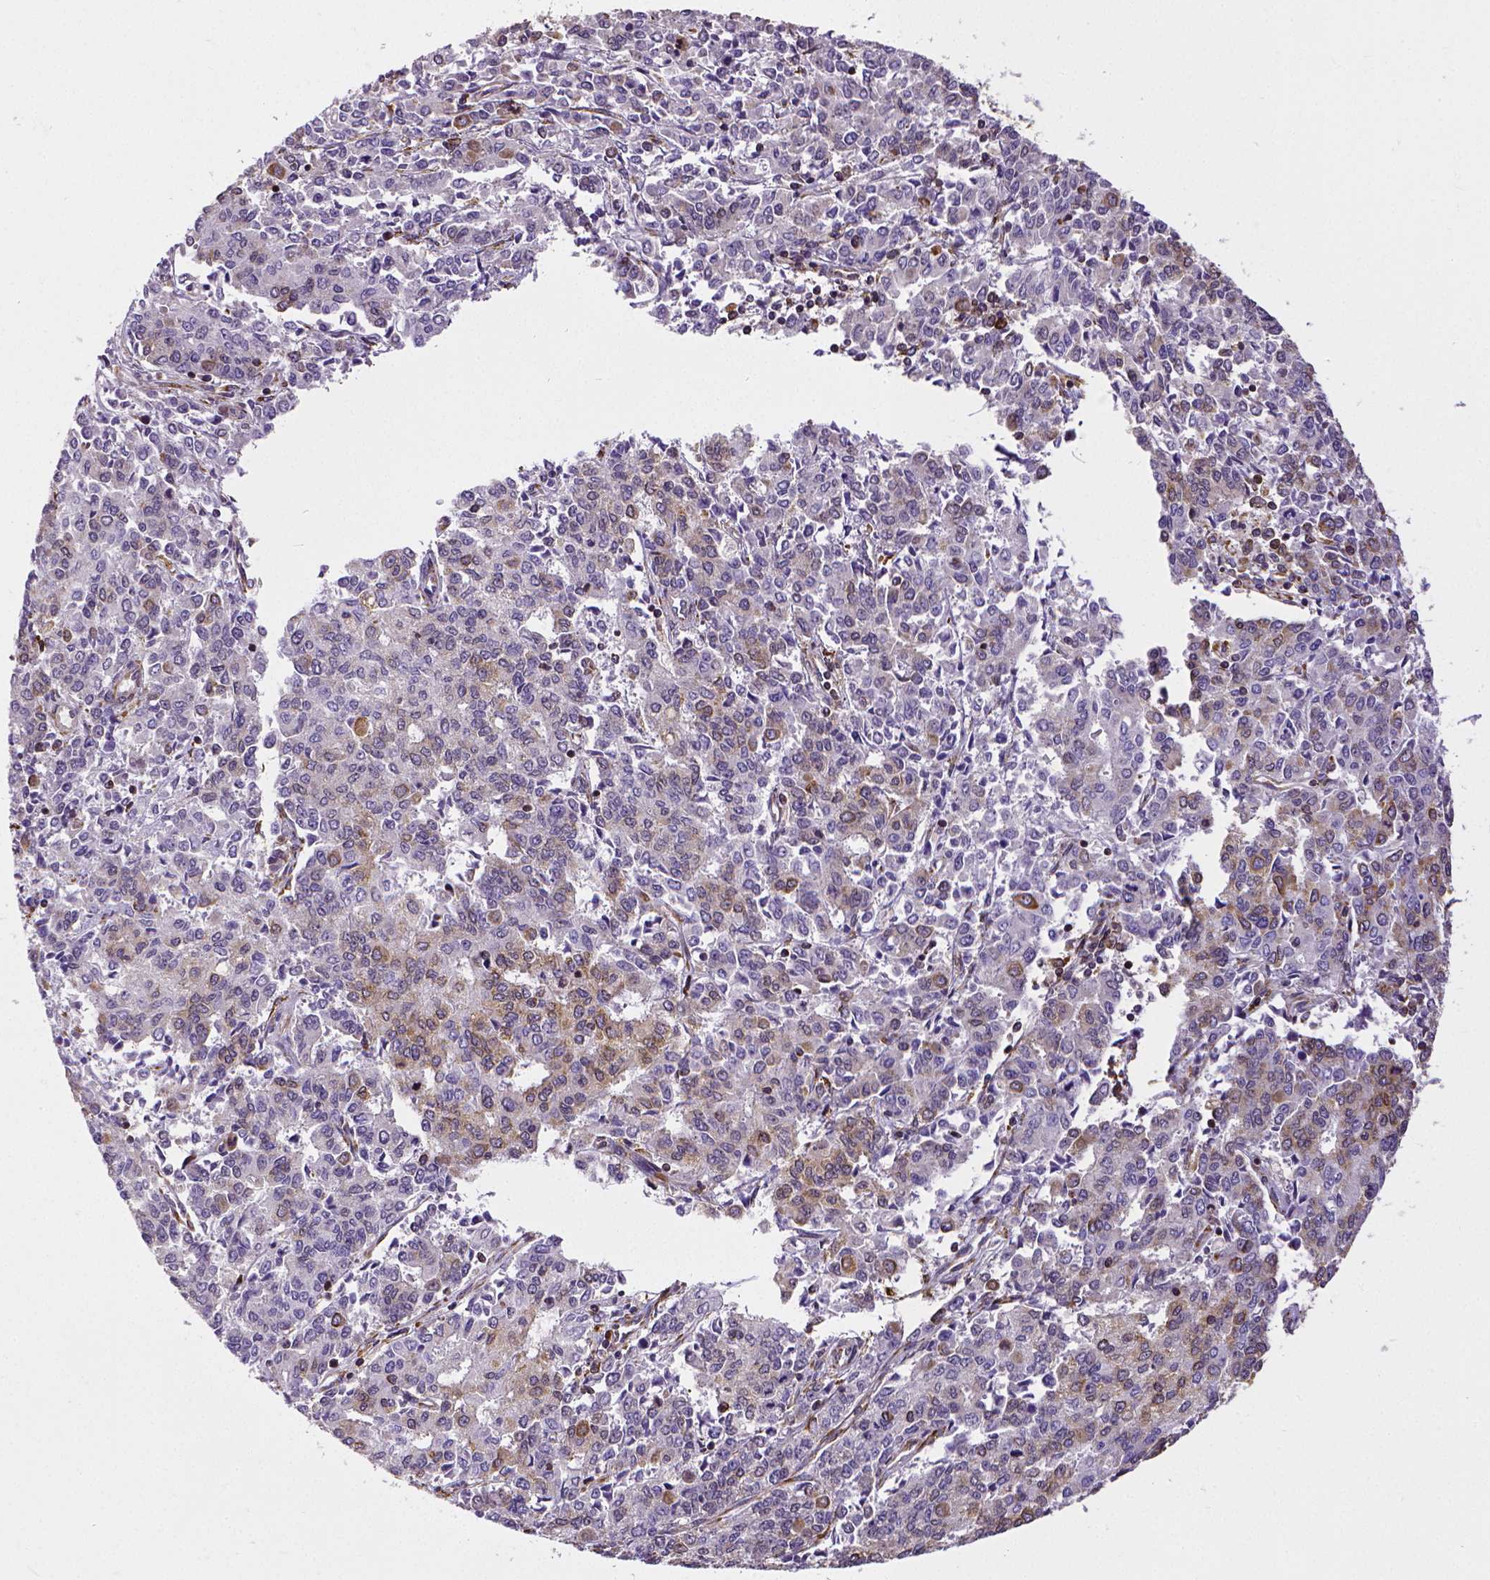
{"staining": {"intensity": "moderate", "quantity": "25%-75%", "location": "cytoplasmic/membranous"}, "tissue": "endometrial cancer", "cell_type": "Tumor cells", "image_type": "cancer", "snomed": [{"axis": "morphology", "description": "Adenocarcinoma, NOS"}, {"axis": "topography", "description": "Endometrium"}], "caption": "This is a histology image of immunohistochemistry staining of endometrial cancer (adenocarcinoma), which shows moderate positivity in the cytoplasmic/membranous of tumor cells.", "gene": "MTDH", "patient": {"sex": "female", "age": 50}}